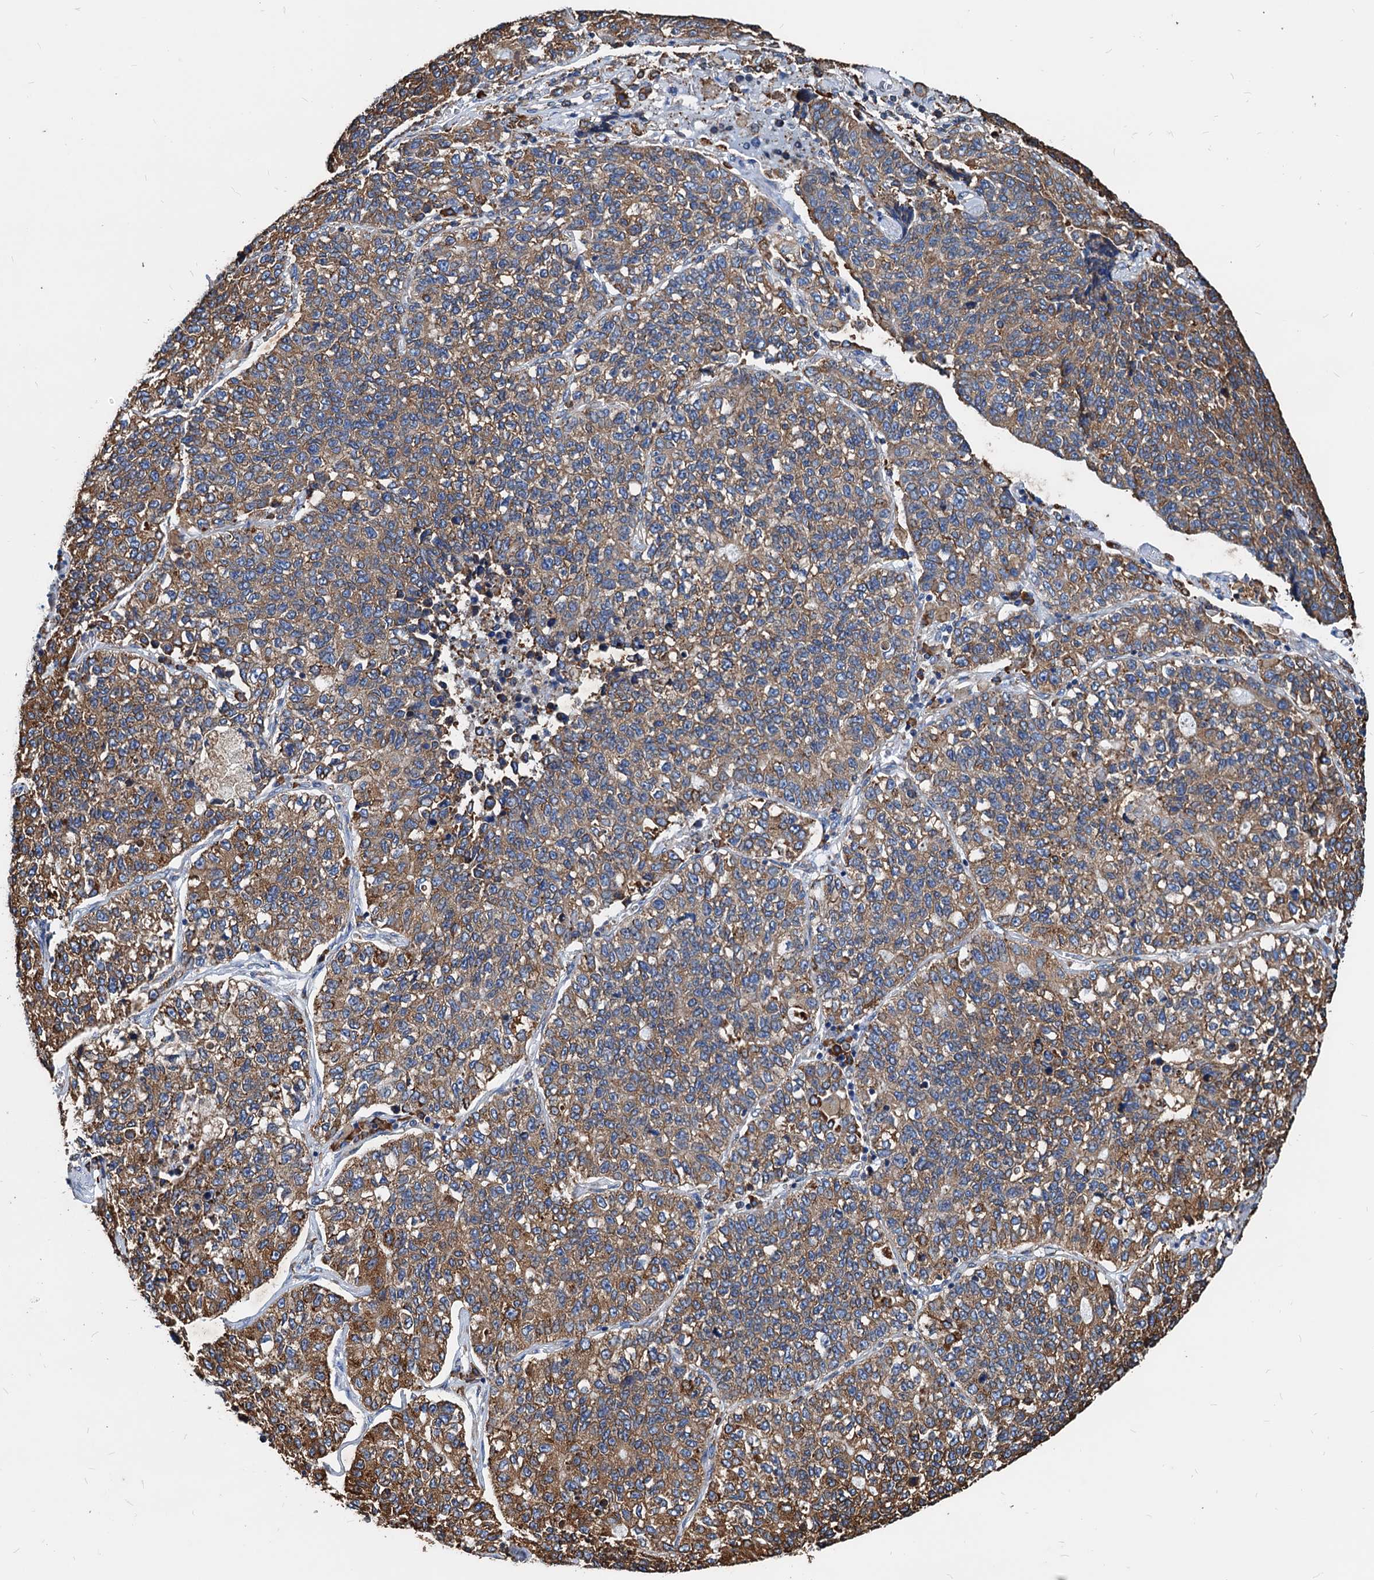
{"staining": {"intensity": "moderate", "quantity": ">75%", "location": "cytoplasmic/membranous"}, "tissue": "lung cancer", "cell_type": "Tumor cells", "image_type": "cancer", "snomed": [{"axis": "morphology", "description": "Adenocarcinoma, NOS"}, {"axis": "topography", "description": "Lung"}], "caption": "A photomicrograph showing moderate cytoplasmic/membranous expression in about >75% of tumor cells in adenocarcinoma (lung), as visualized by brown immunohistochemical staining.", "gene": "HSPA5", "patient": {"sex": "male", "age": 49}}